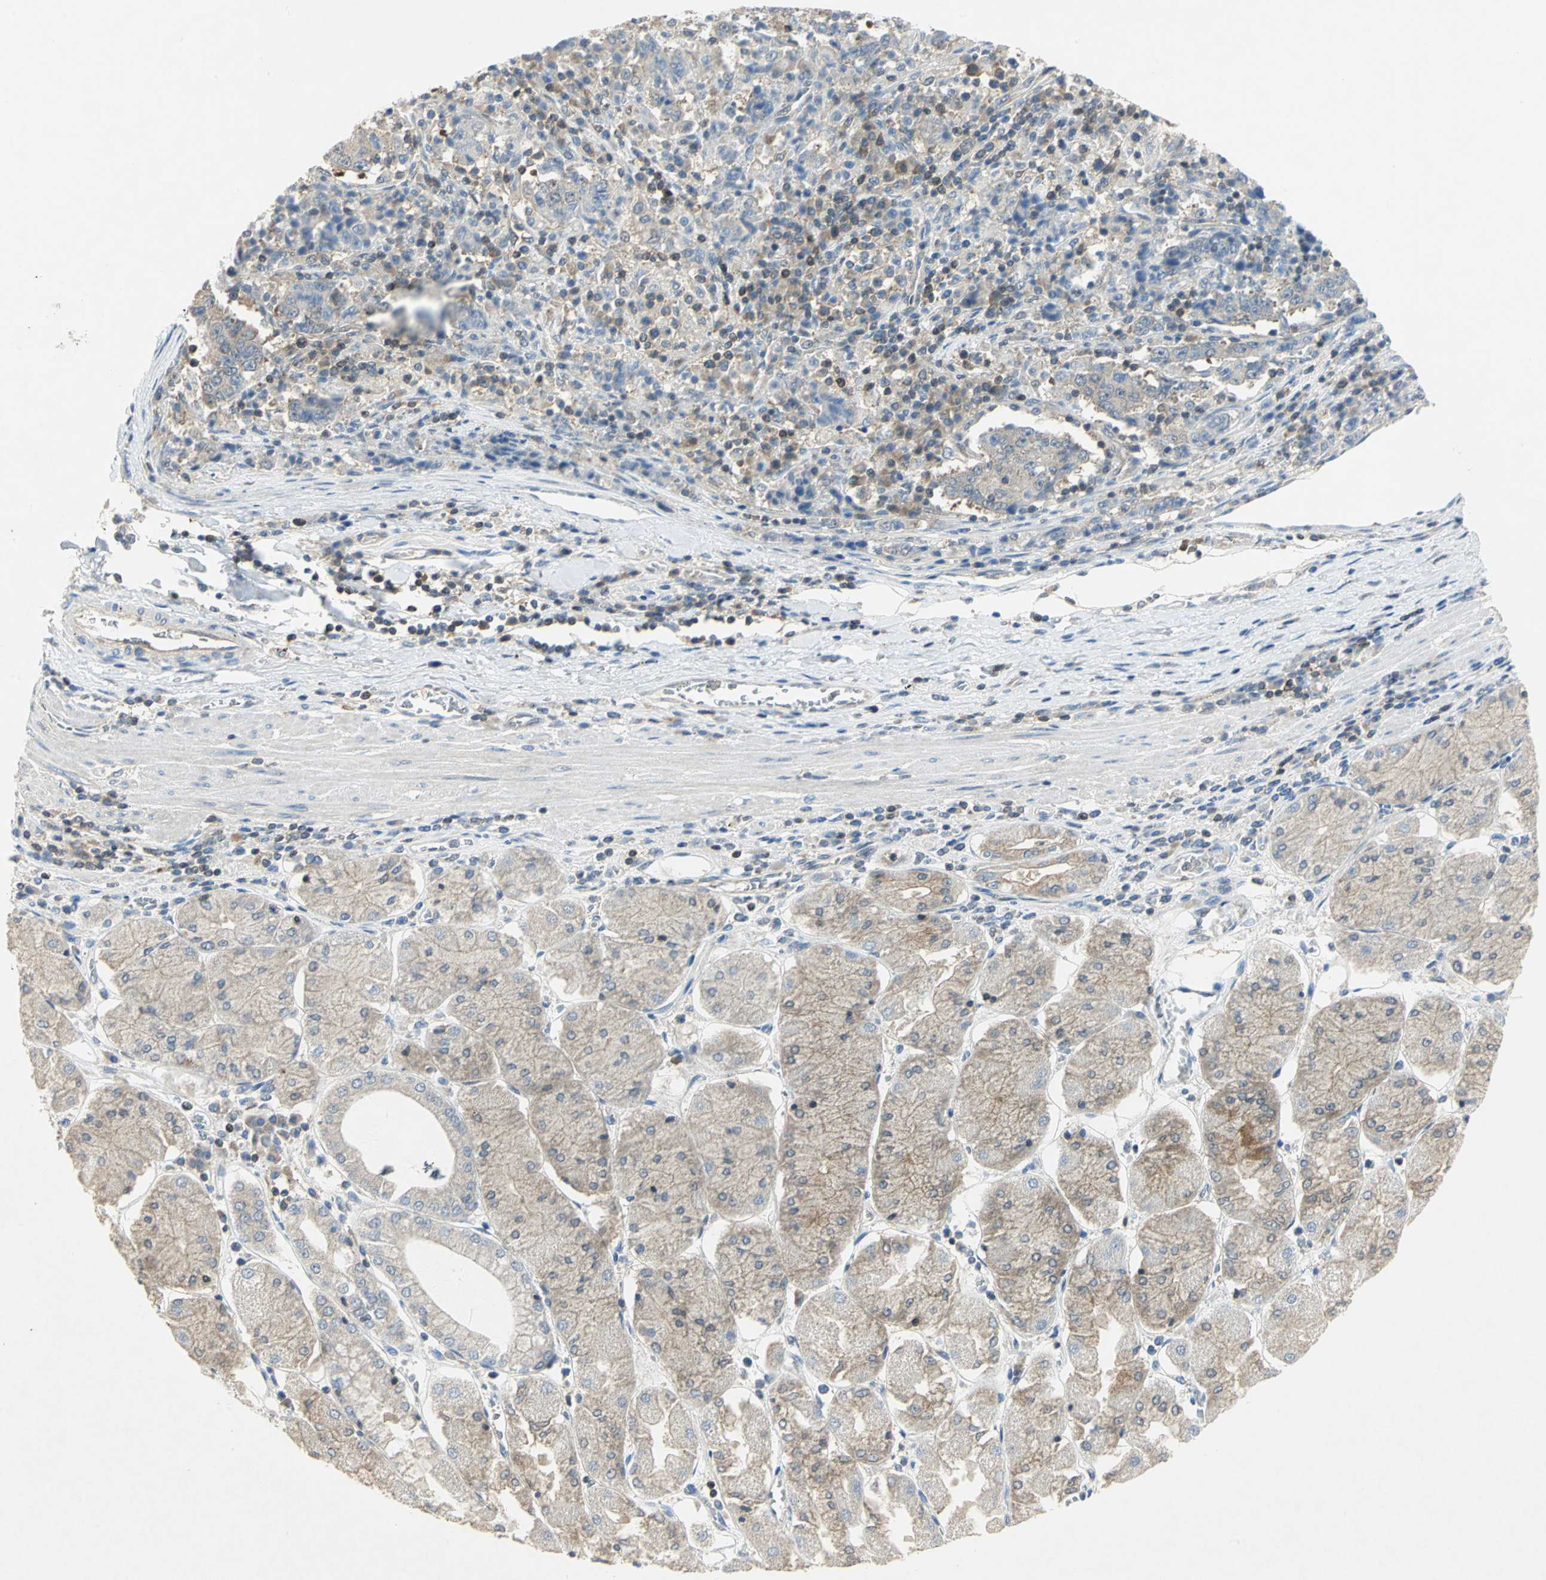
{"staining": {"intensity": "weak", "quantity": "25%-75%", "location": "cytoplasmic/membranous"}, "tissue": "stomach cancer", "cell_type": "Tumor cells", "image_type": "cancer", "snomed": [{"axis": "morphology", "description": "Normal tissue, NOS"}, {"axis": "morphology", "description": "Adenocarcinoma, NOS"}, {"axis": "topography", "description": "Stomach, upper"}, {"axis": "topography", "description": "Stomach"}], "caption": "Immunohistochemical staining of human stomach adenocarcinoma reveals low levels of weak cytoplasmic/membranous expression in approximately 25%-75% of tumor cells.", "gene": "PPIA", "patient": {"sex": "male", "age": 59}}